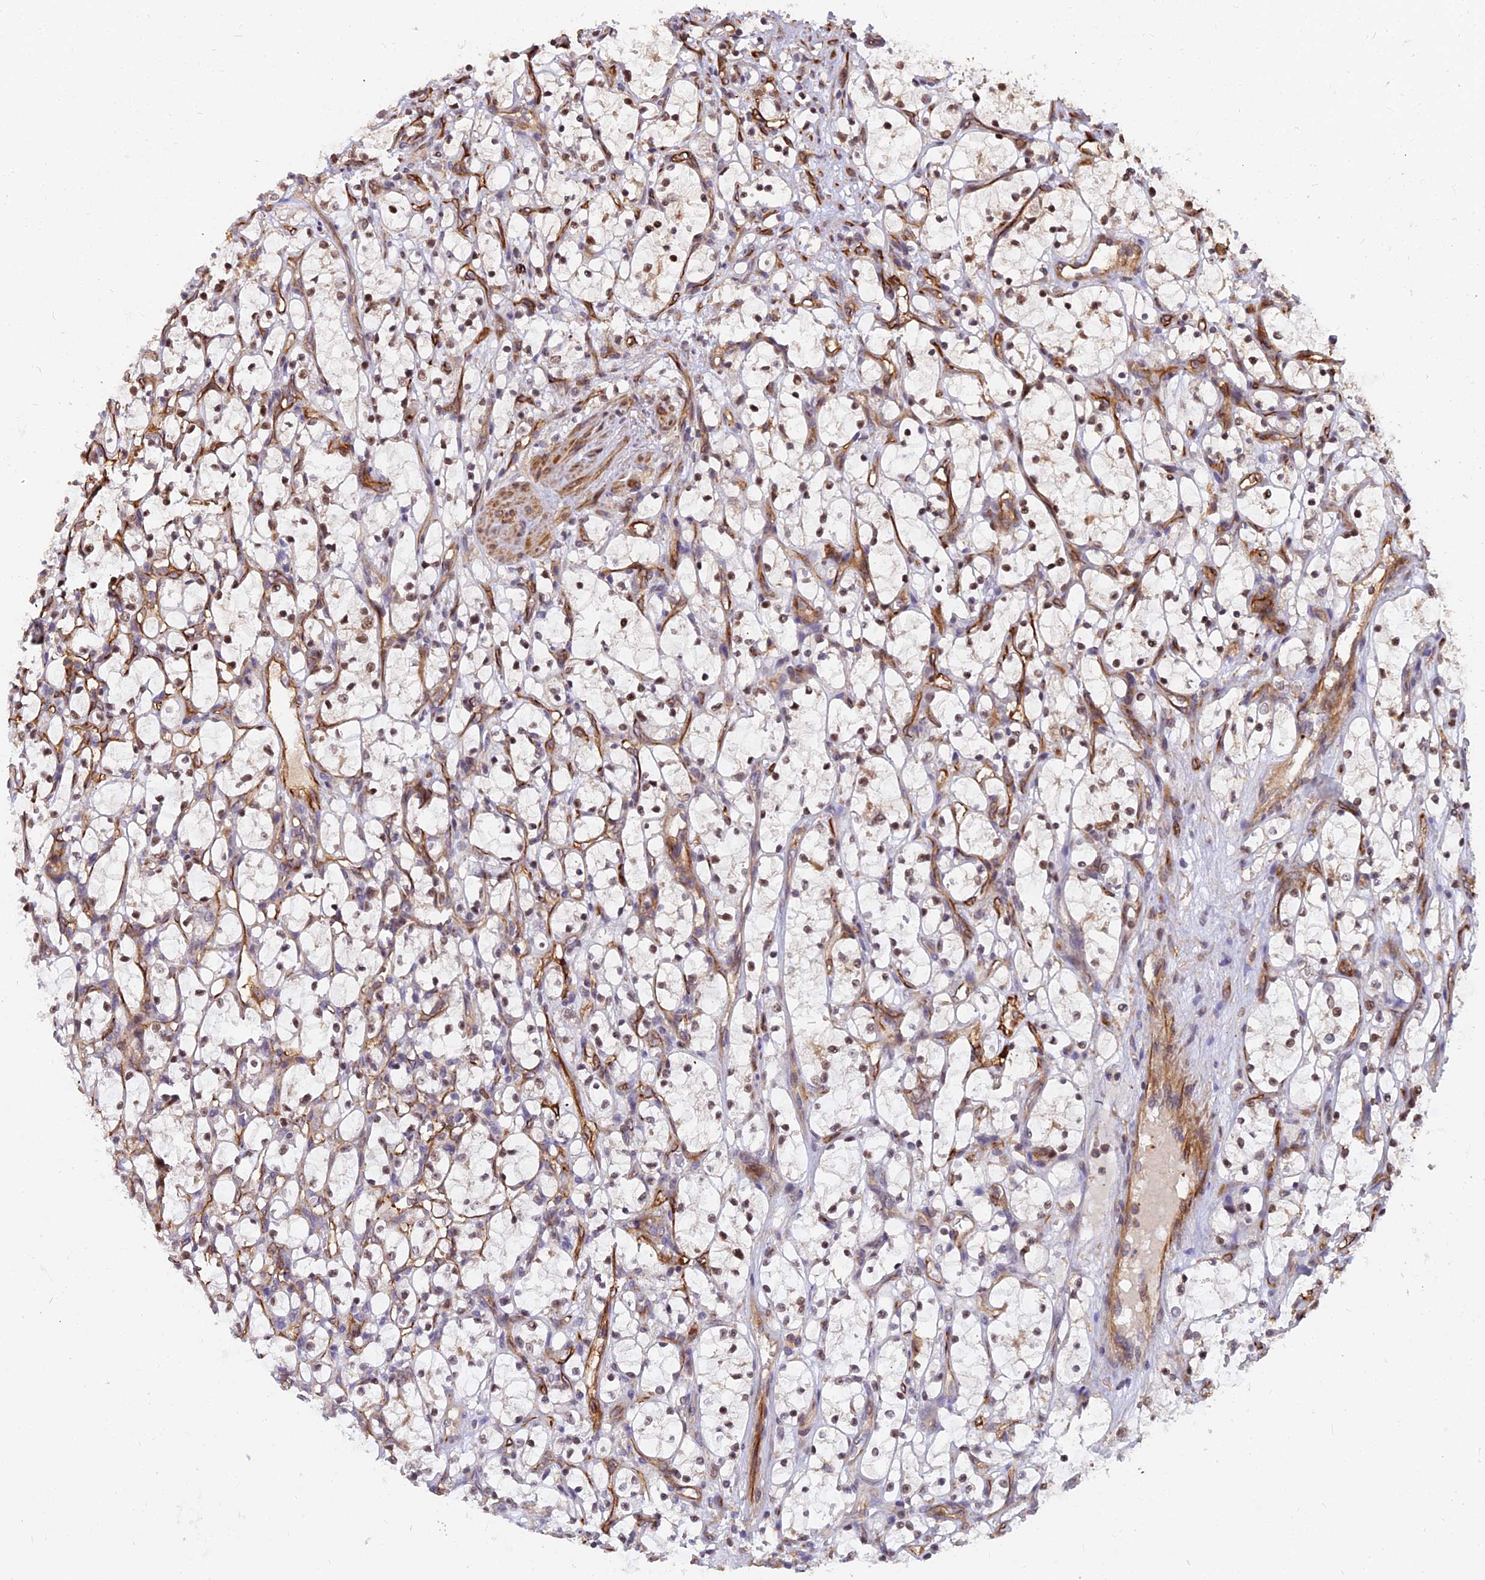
{"staining": {"intensity": "moderate", "quantity": "25%-75%", "location": "nuclear"}, "tissue": "renal cancer", "cell_type": "Tumor cells", "image_type": "cancer", "snomed": [{"axis": "morphology", "description": "Adenocarcinoma, NOS"}, {"axis": "topography", "description": "Kidney"}], "caption": "Immunohistochemical staining of human renal cancer reveals medium levels of moderate nuclear staining in about 25%-75% of tumor cells.", "gene": "TCEA3", "patient": {"sex": "female", "age": 69}}